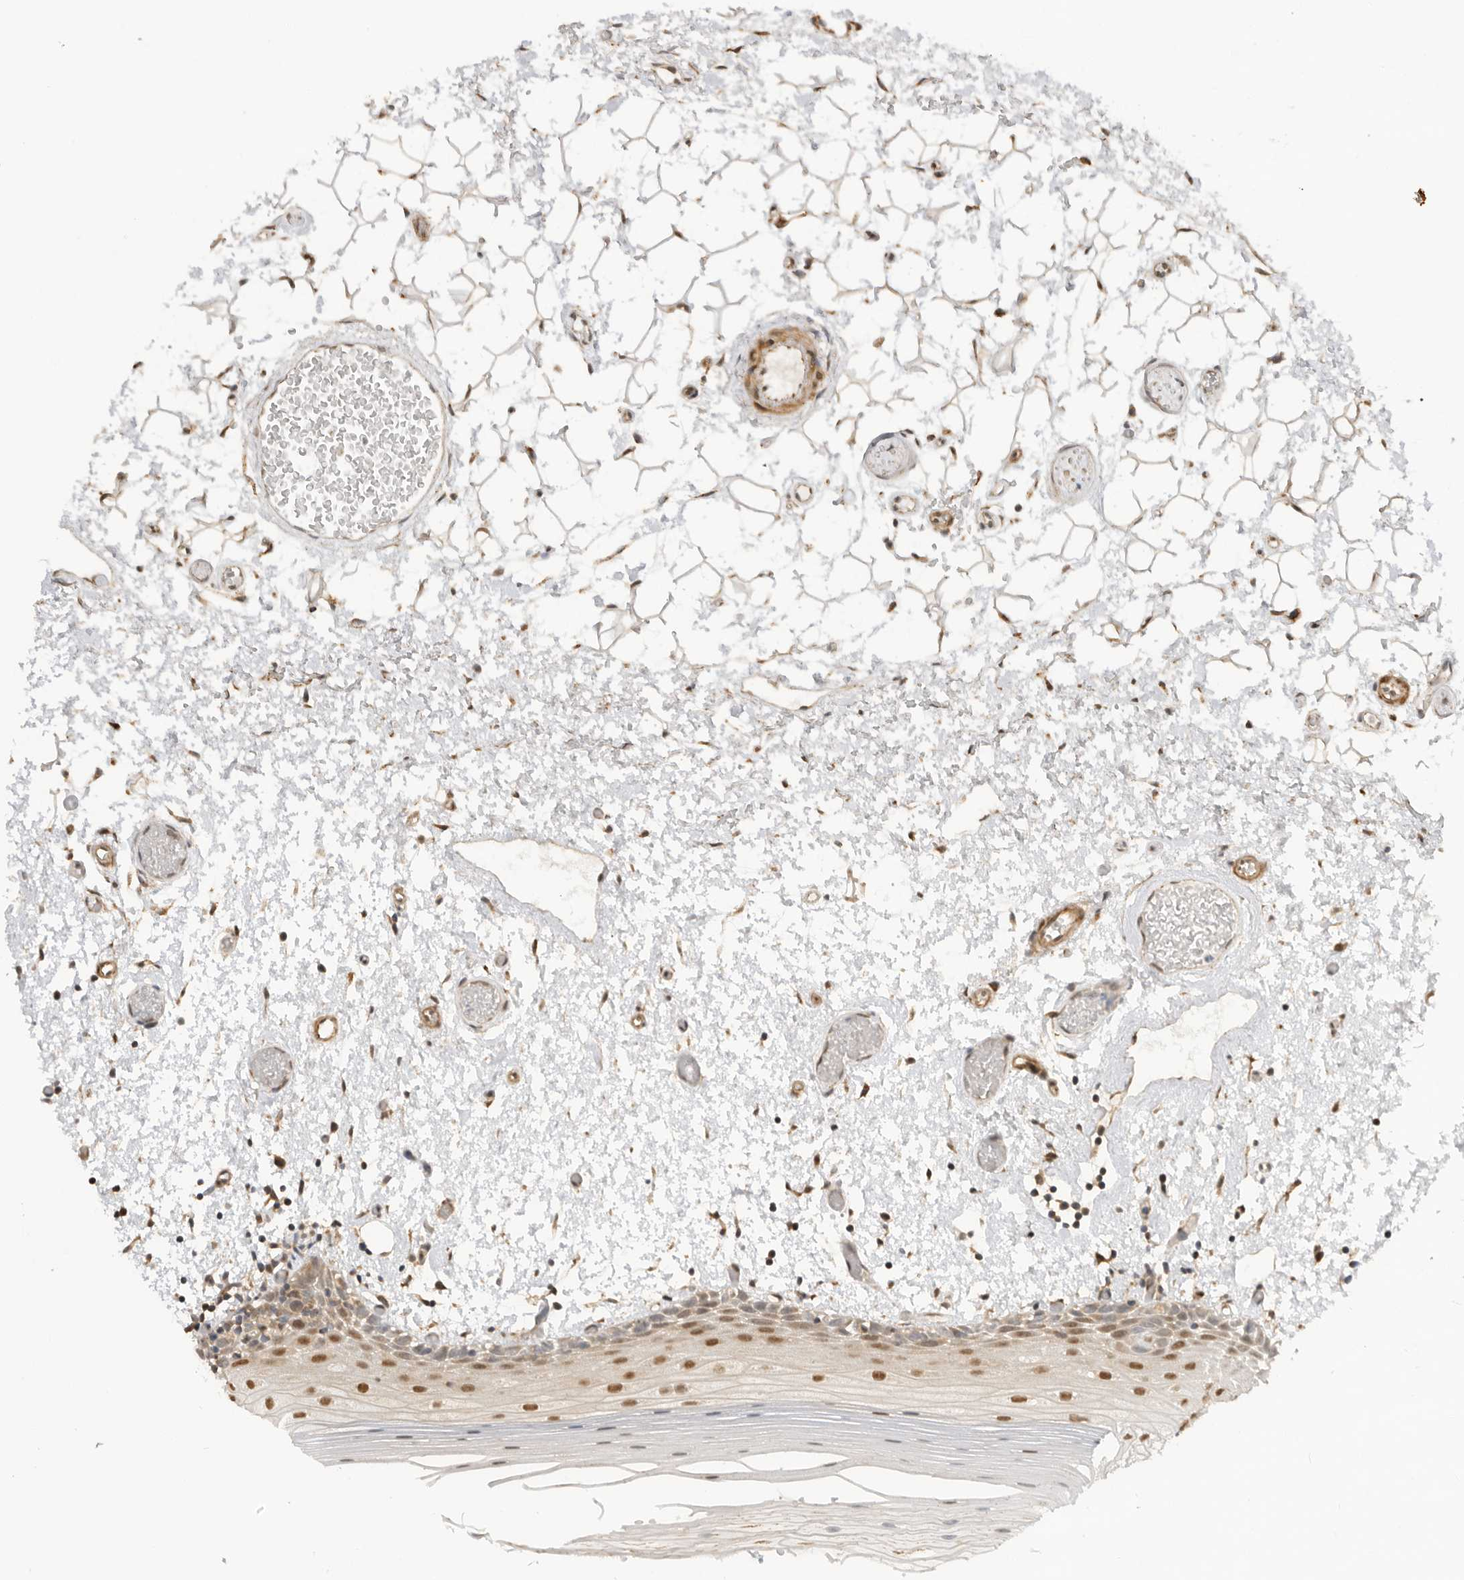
{"staining": {"intensity": "strong", "quantity": "<25%", "location": "cytoplasmic/membranous,nuclear"}, "tissue": "oral mucosa", "cell_type": "Squamous epithelial cells", "image_type": "normal", "snomed": [{"axis": "morphology", "description": "Normal tissue, NOS"}, {"axis": "topography", "description": "Oral tissue"}], "caption": "Immunohistochemistry (IHC) of normal human oral mucosa reveals medium levels of strong cytoplasmic/membranous,nuclear positivity in approximately <25% of squamous epithelial cells.", "gene": "DCAF8", "patient": {"sex": "male", "age": 52}}